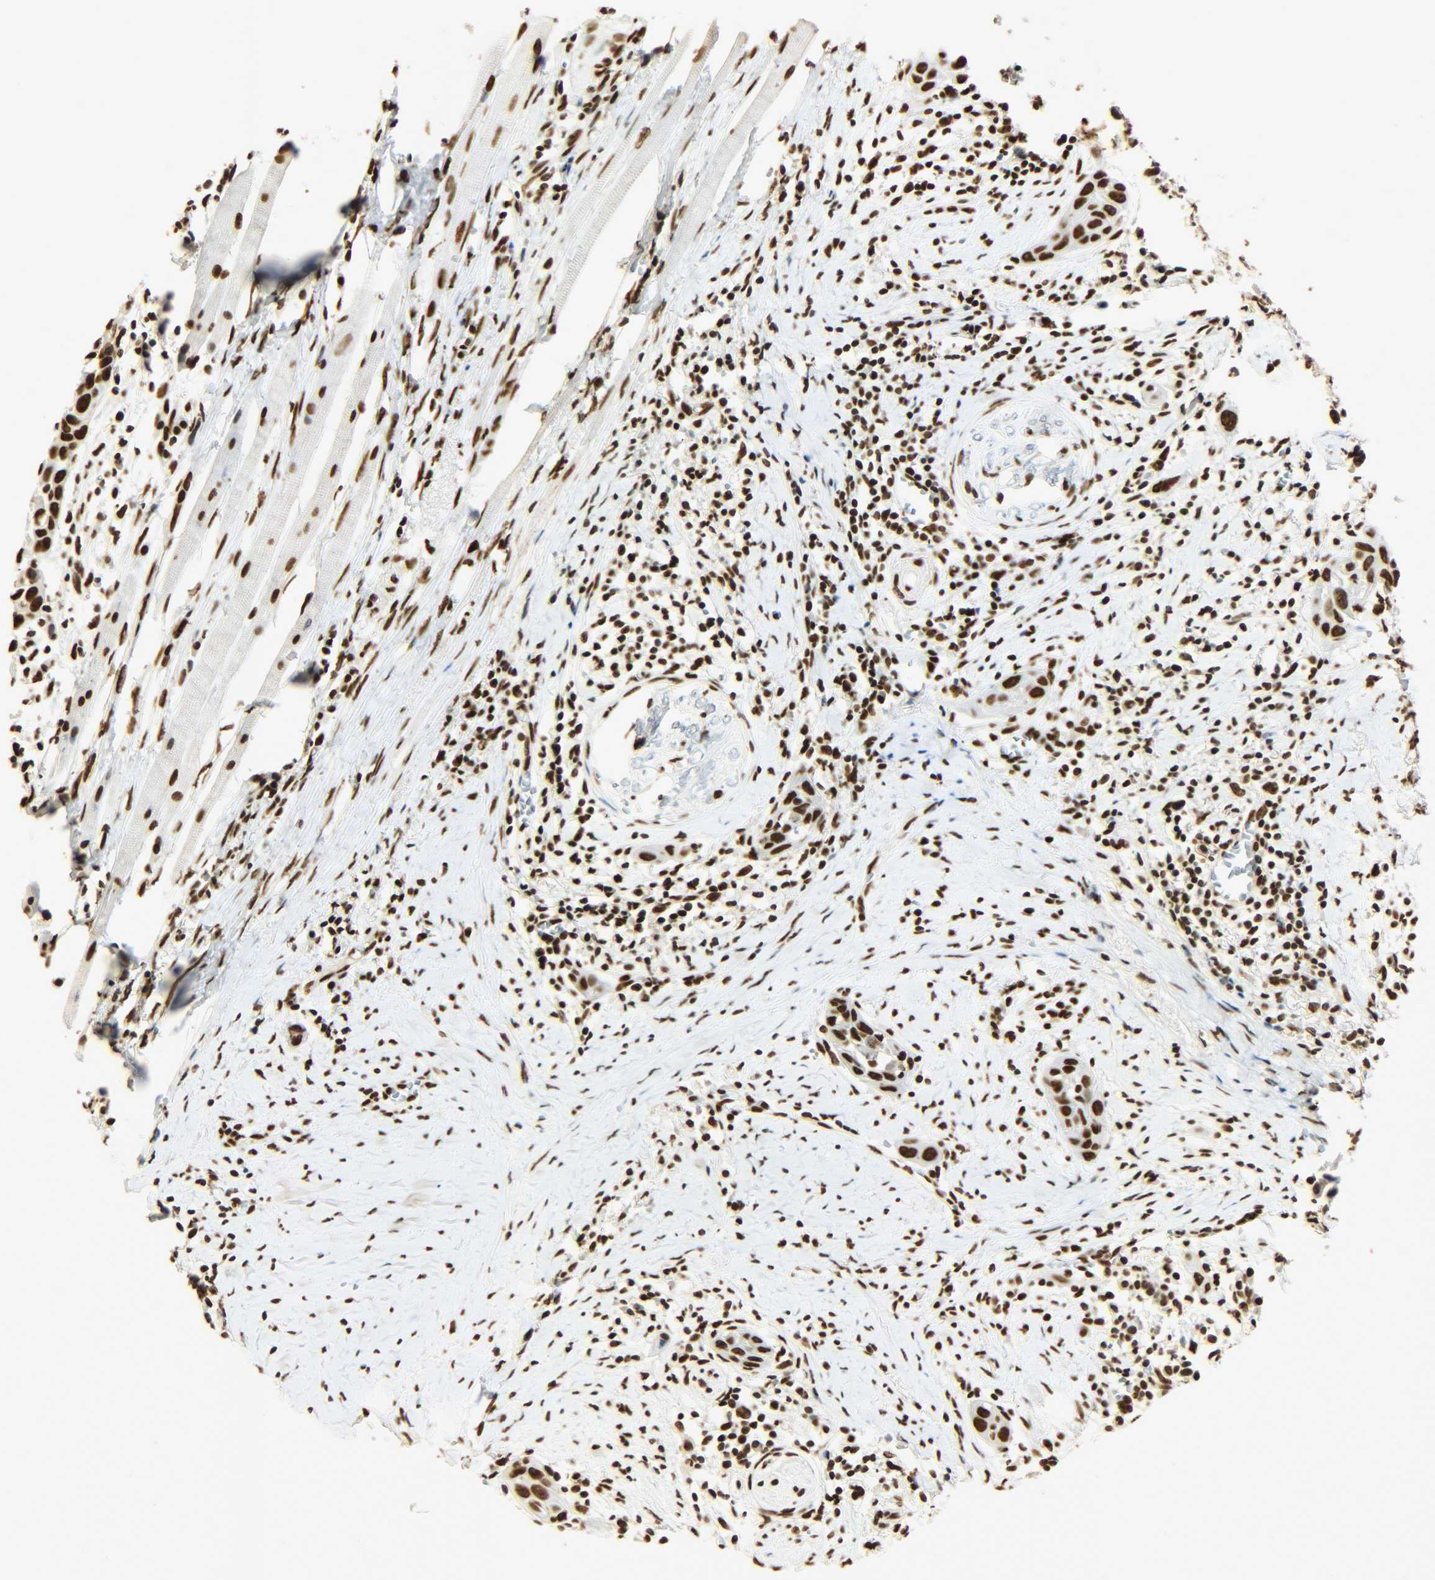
{"staining": {"intensity": "strong", "quantity": ">75%", "location": "nuclear"}, "tissue": "head and neck cancer", "cell_type": "Tumor cells", "image_type": "cancer", "snomed": [{"axis": "morphology", "description": "Normal tissue, NOS"}, {"axis": "morphology", "description": "Squamous cell carcinoma, NOS"}, {"axis": "topography", "description": "Oral tissue"}, {"axis": "topography", "description": "Head-Neck"}], "caption": "The immunohistochemical stain highlights strong nuclear positivity in tumor cells of head and neck squamous cell carcinoma tissue. (IHC, brightfield microscopy, high magnification).", "gene": "KHDRBS1", "patient": {"sex": "female", "age": 50}}